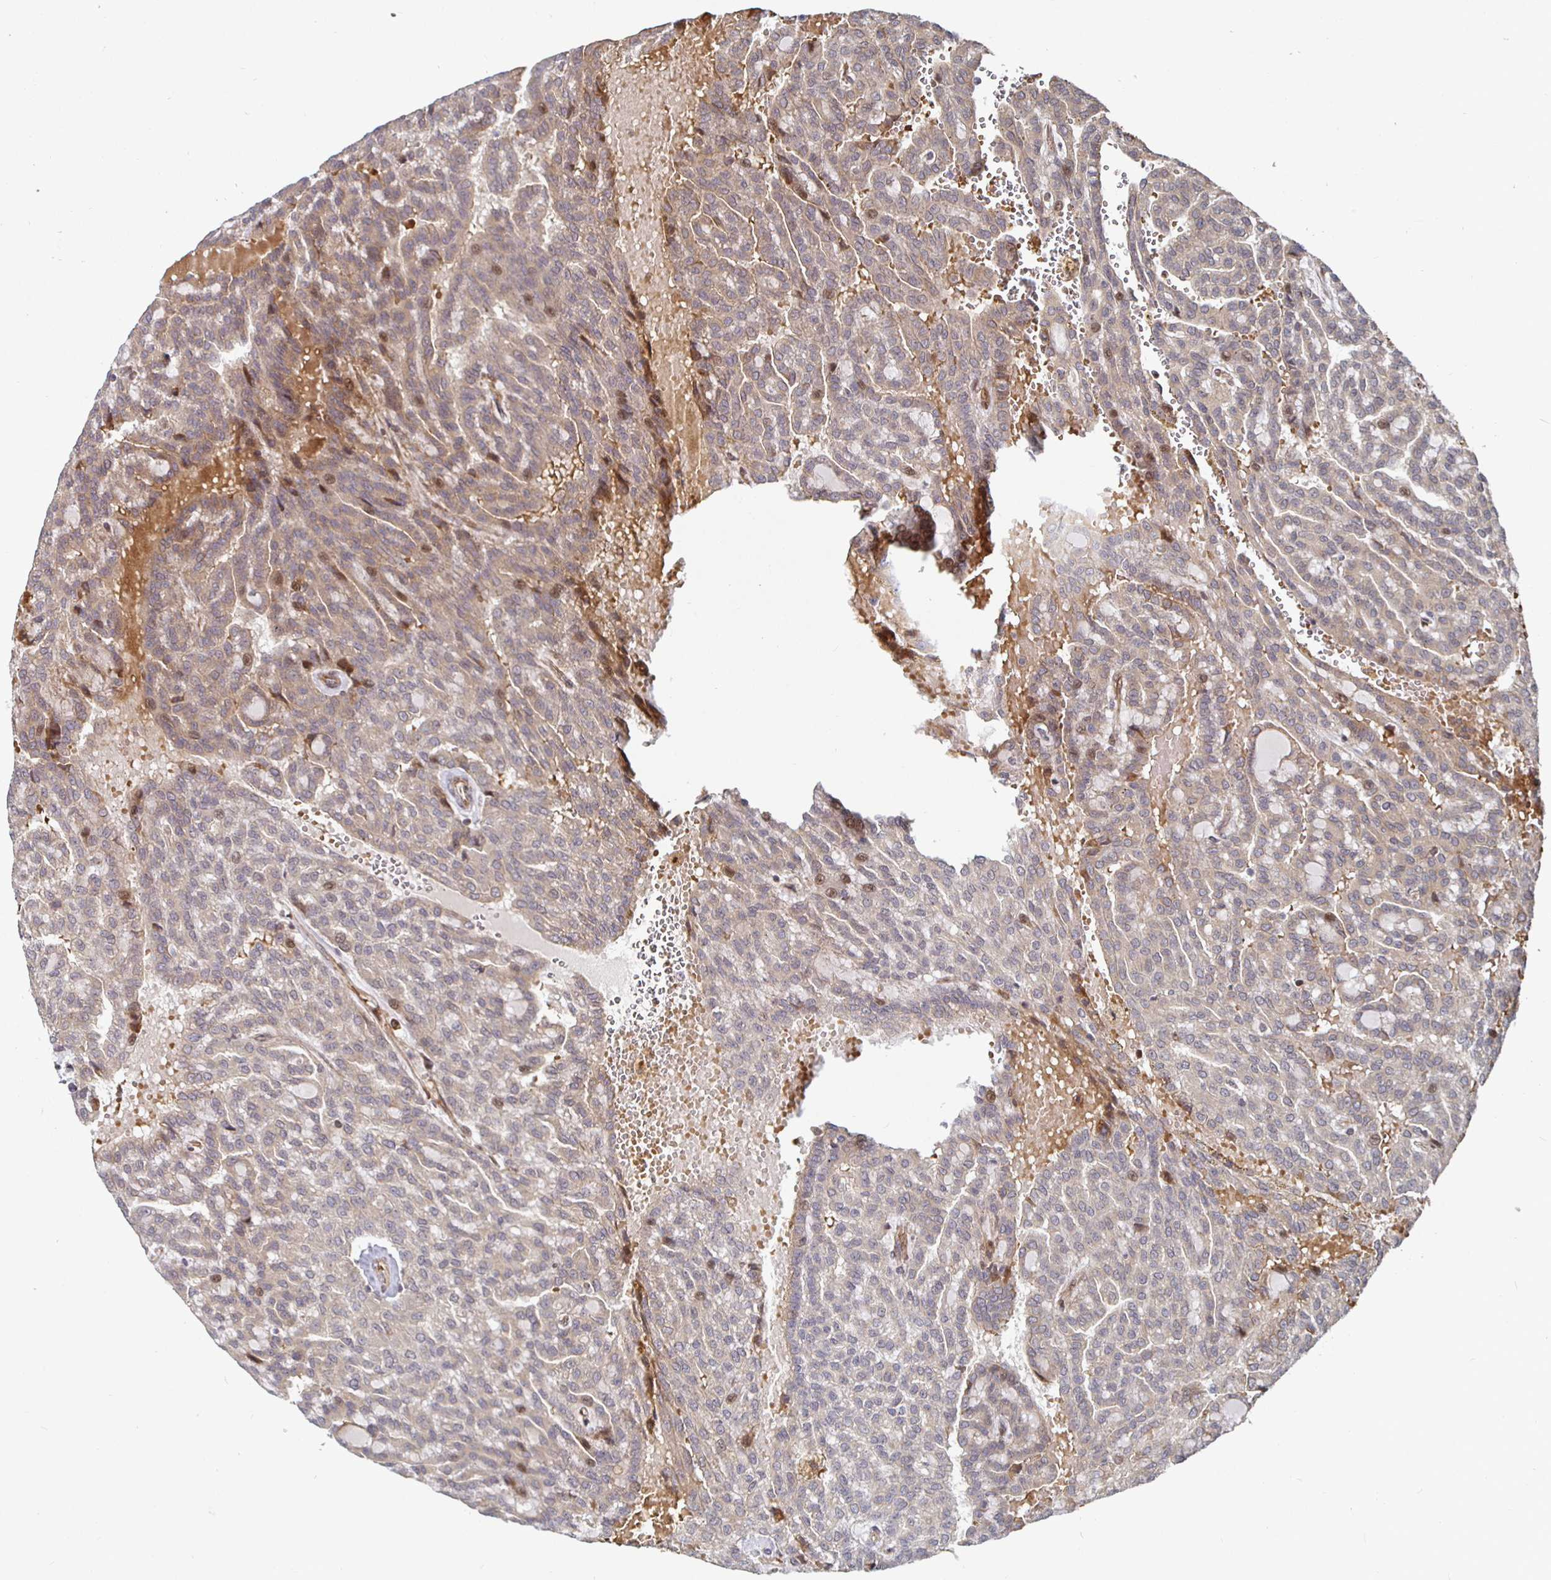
{"staining": {"intensity": "moderate", "quantity": "<25%", "location": "nuclear"}, "tissue": "renal cancer", "cell_type": "Tumor cells", "image_type": "cancer", "snomed": [{"axis": "morphology", "description": "Adenocarcinoma, NOS"}, {"axis": "topography", "description": "Kidney"}], "caption": "Immunohistochemical staining of human renal cancer reveals low levels of moderate nuclear protein staining in approximately <25% of tumor cells.", "gene": "TBKBP1", "patient": {"sex": "male", "age": 63}}